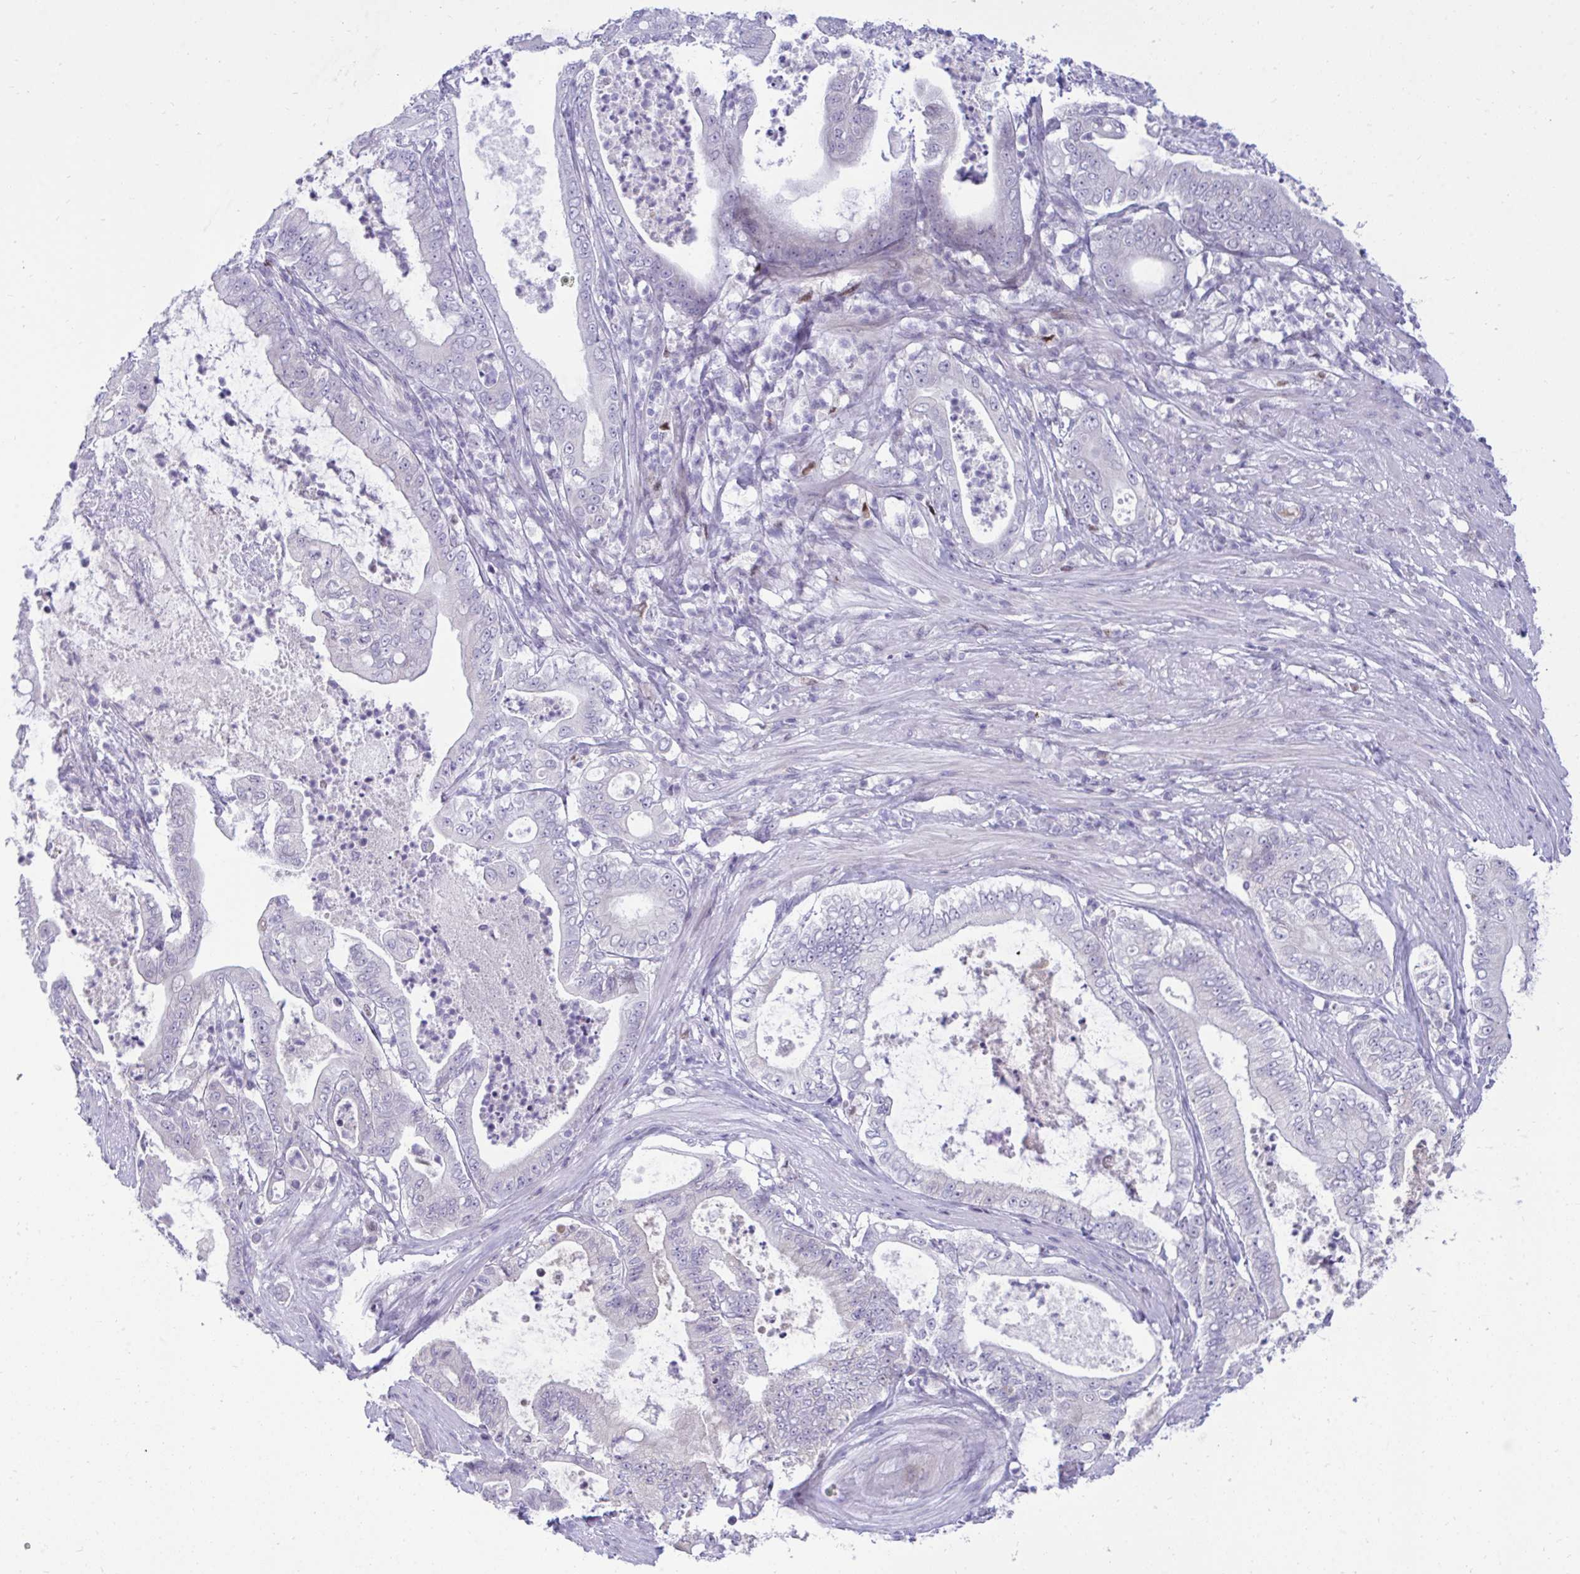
{"staining": {"intensity": "negative", "quantity": "none", "location": "none"}, "tissue": "pancreatic cancer", "cell_type": "Tumor cells", "image_type": "cancer", "snomed": [{"axis": "morphology", "description": "Adenocarcinoma, NOS"}, {"axis": "topography", "description": "Pancreas"}], "caption": "Photomicrograph shows no significant protein staining in tumor cells of pancreatic adenocarcinoma.", "gene": "EPOP", "patient": {"sex": "male", "age": 71}}